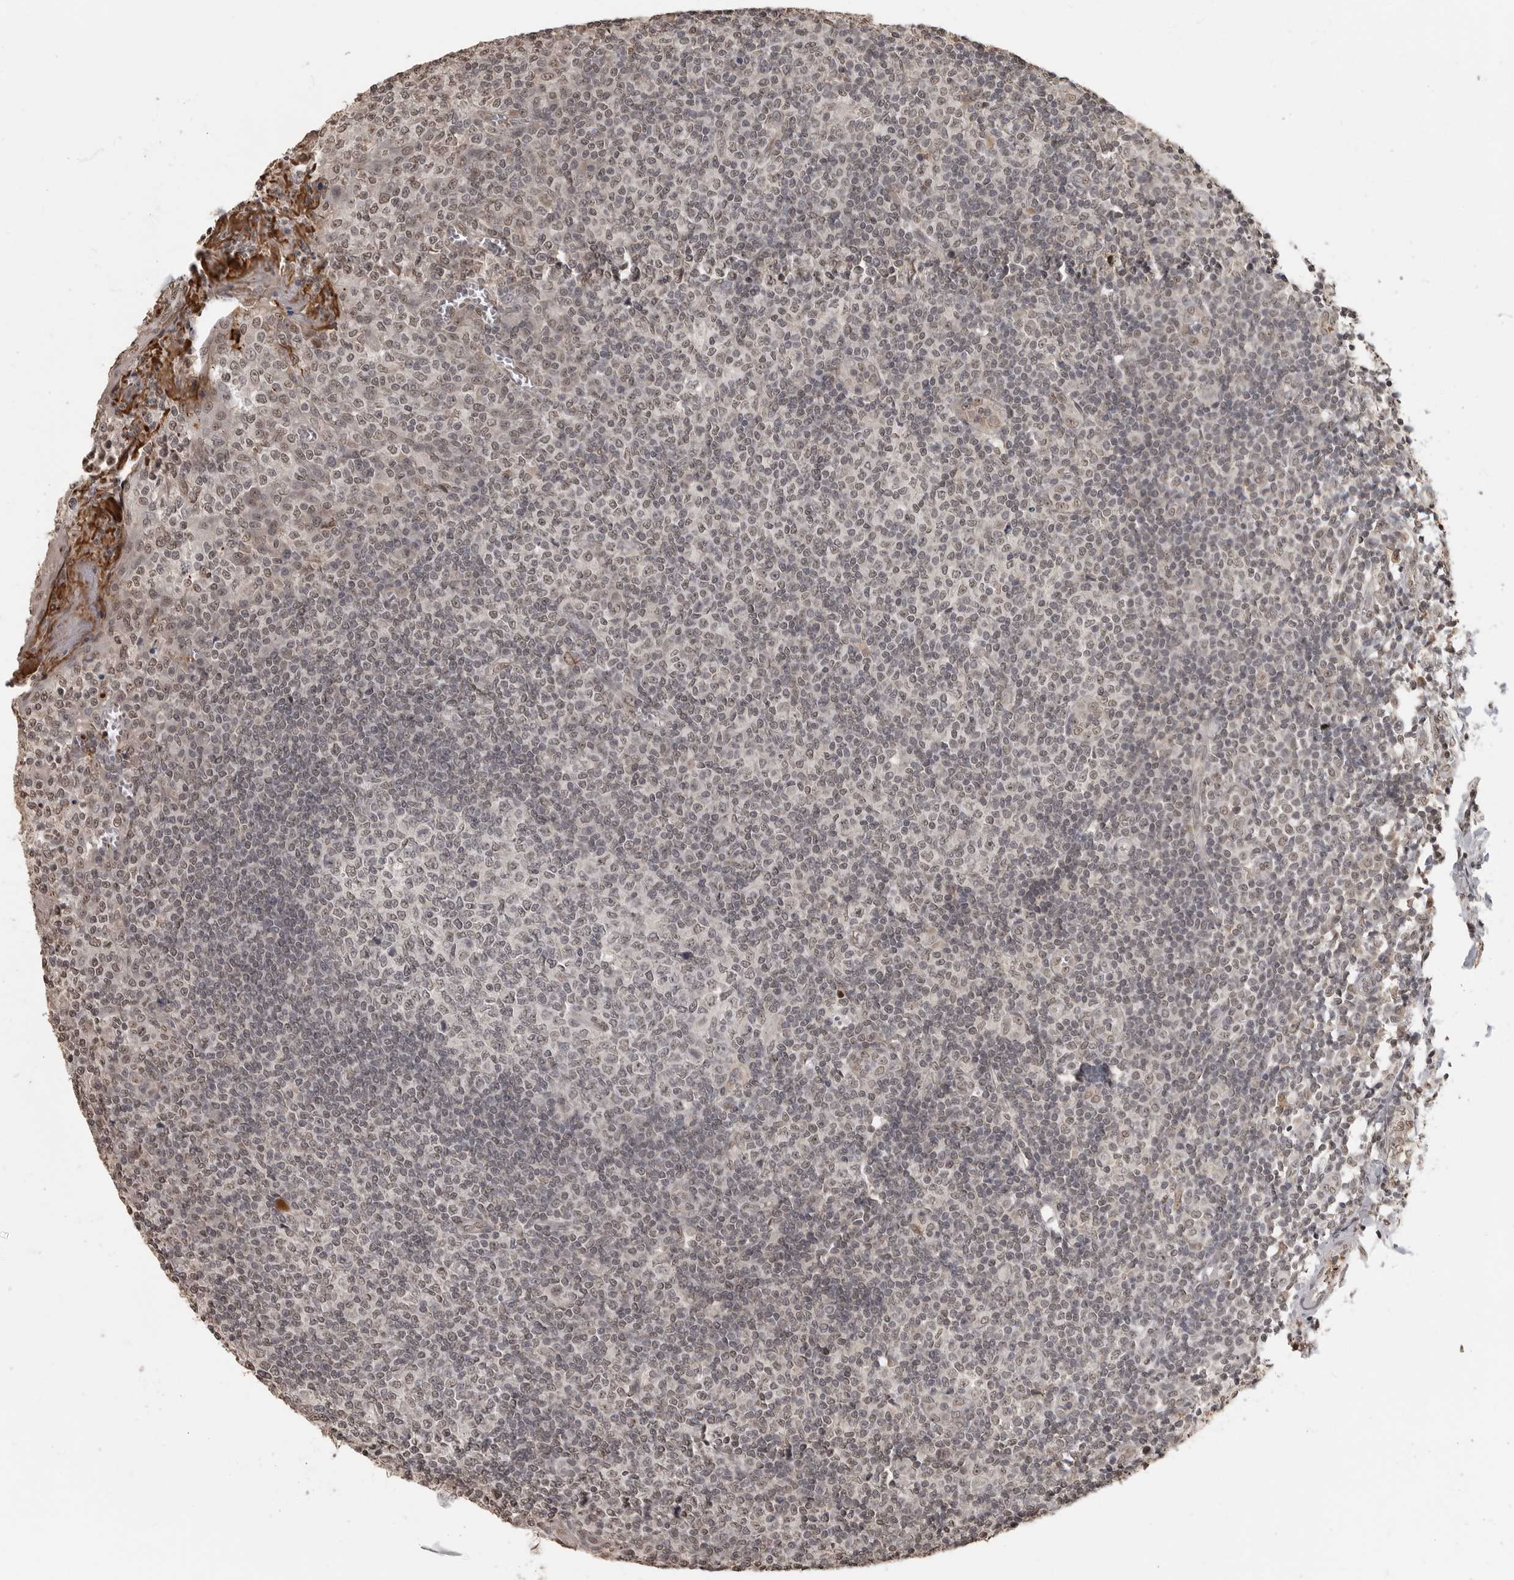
{"staining": {"intensity": "weak", "quantity": "<25%", "location": "nuclear"}, "tissue": "tonsil", "cell_type": "Germinal center cells", "image_type": "normal", "snomed": [{"axis": "morphology", "description": "Normal tissue, NOS"}, {"axis": "topography", "description": "Tonsil"}], "caption": "DAB immunohistochemical staining of normal tonsil exhibits no significant expression in germinal center cells.", "gene": "CLOCK", "patient": {"sex": "female", "age": 19}}